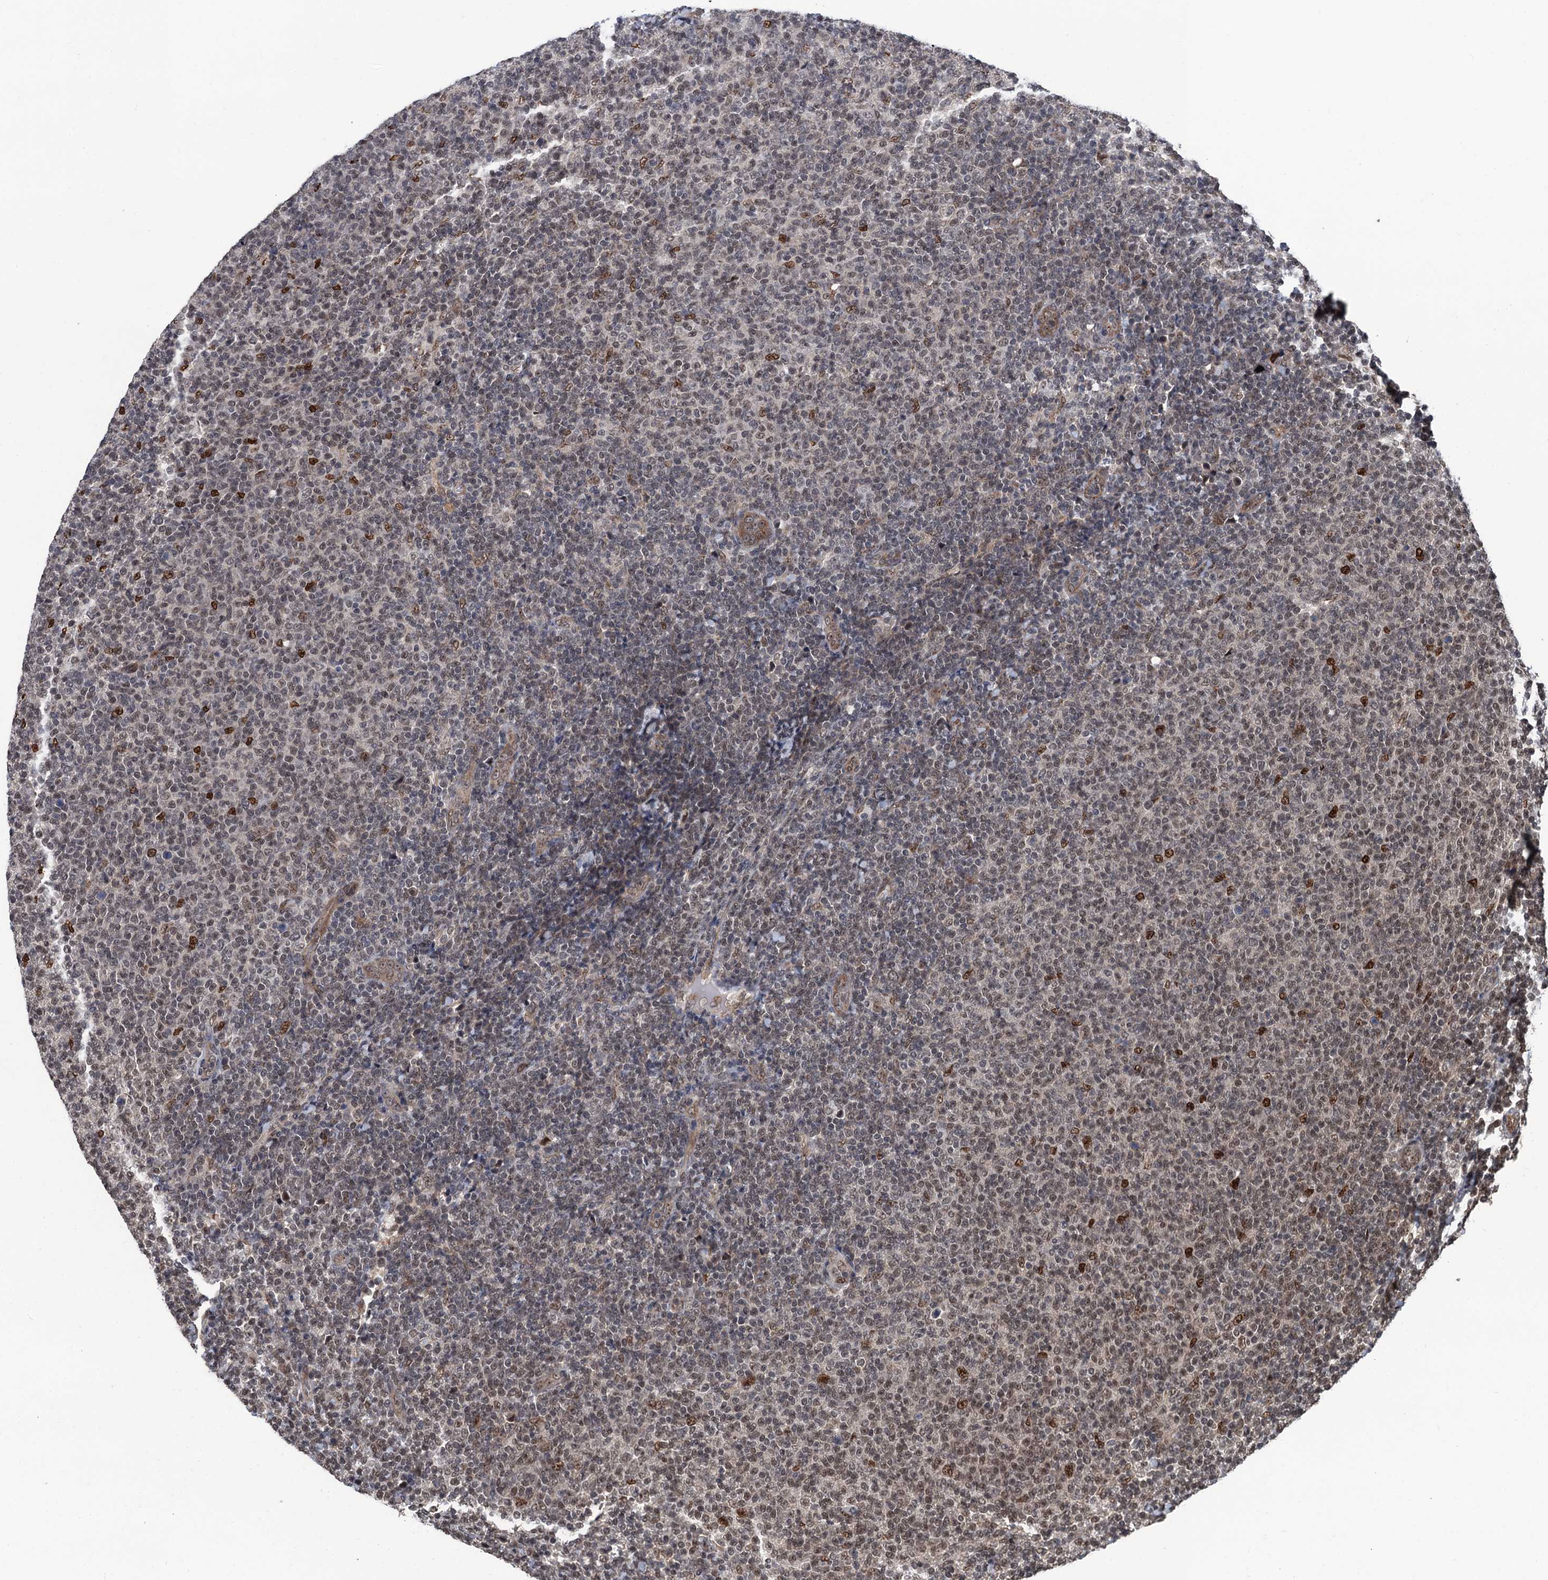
{"staining": {"intensity": "moderate", "quantity": "25%-75%", "location": "nuclear"}, "tissue": "lymphoma", "cell_type": "Tumor cells", "image_type": "cancer", "snomed": [{"axis": "morphology", "description": "Malignant lymphoma, non-Hodgkin's type, Low grade"}, {"axis": "topography", "description": "Lymph node"}], "caption": "Protein expression analysis of malignant lymphoma, non-Hodgkin's type (low-grade) reveals moderate nuclear positivity in about 25%-75% of tumor cells. (DAB = brown stain, brightfield microscopy at high magnification).", "gene": "RASSF4", "patient": {"sex": "male", "age": 66}}